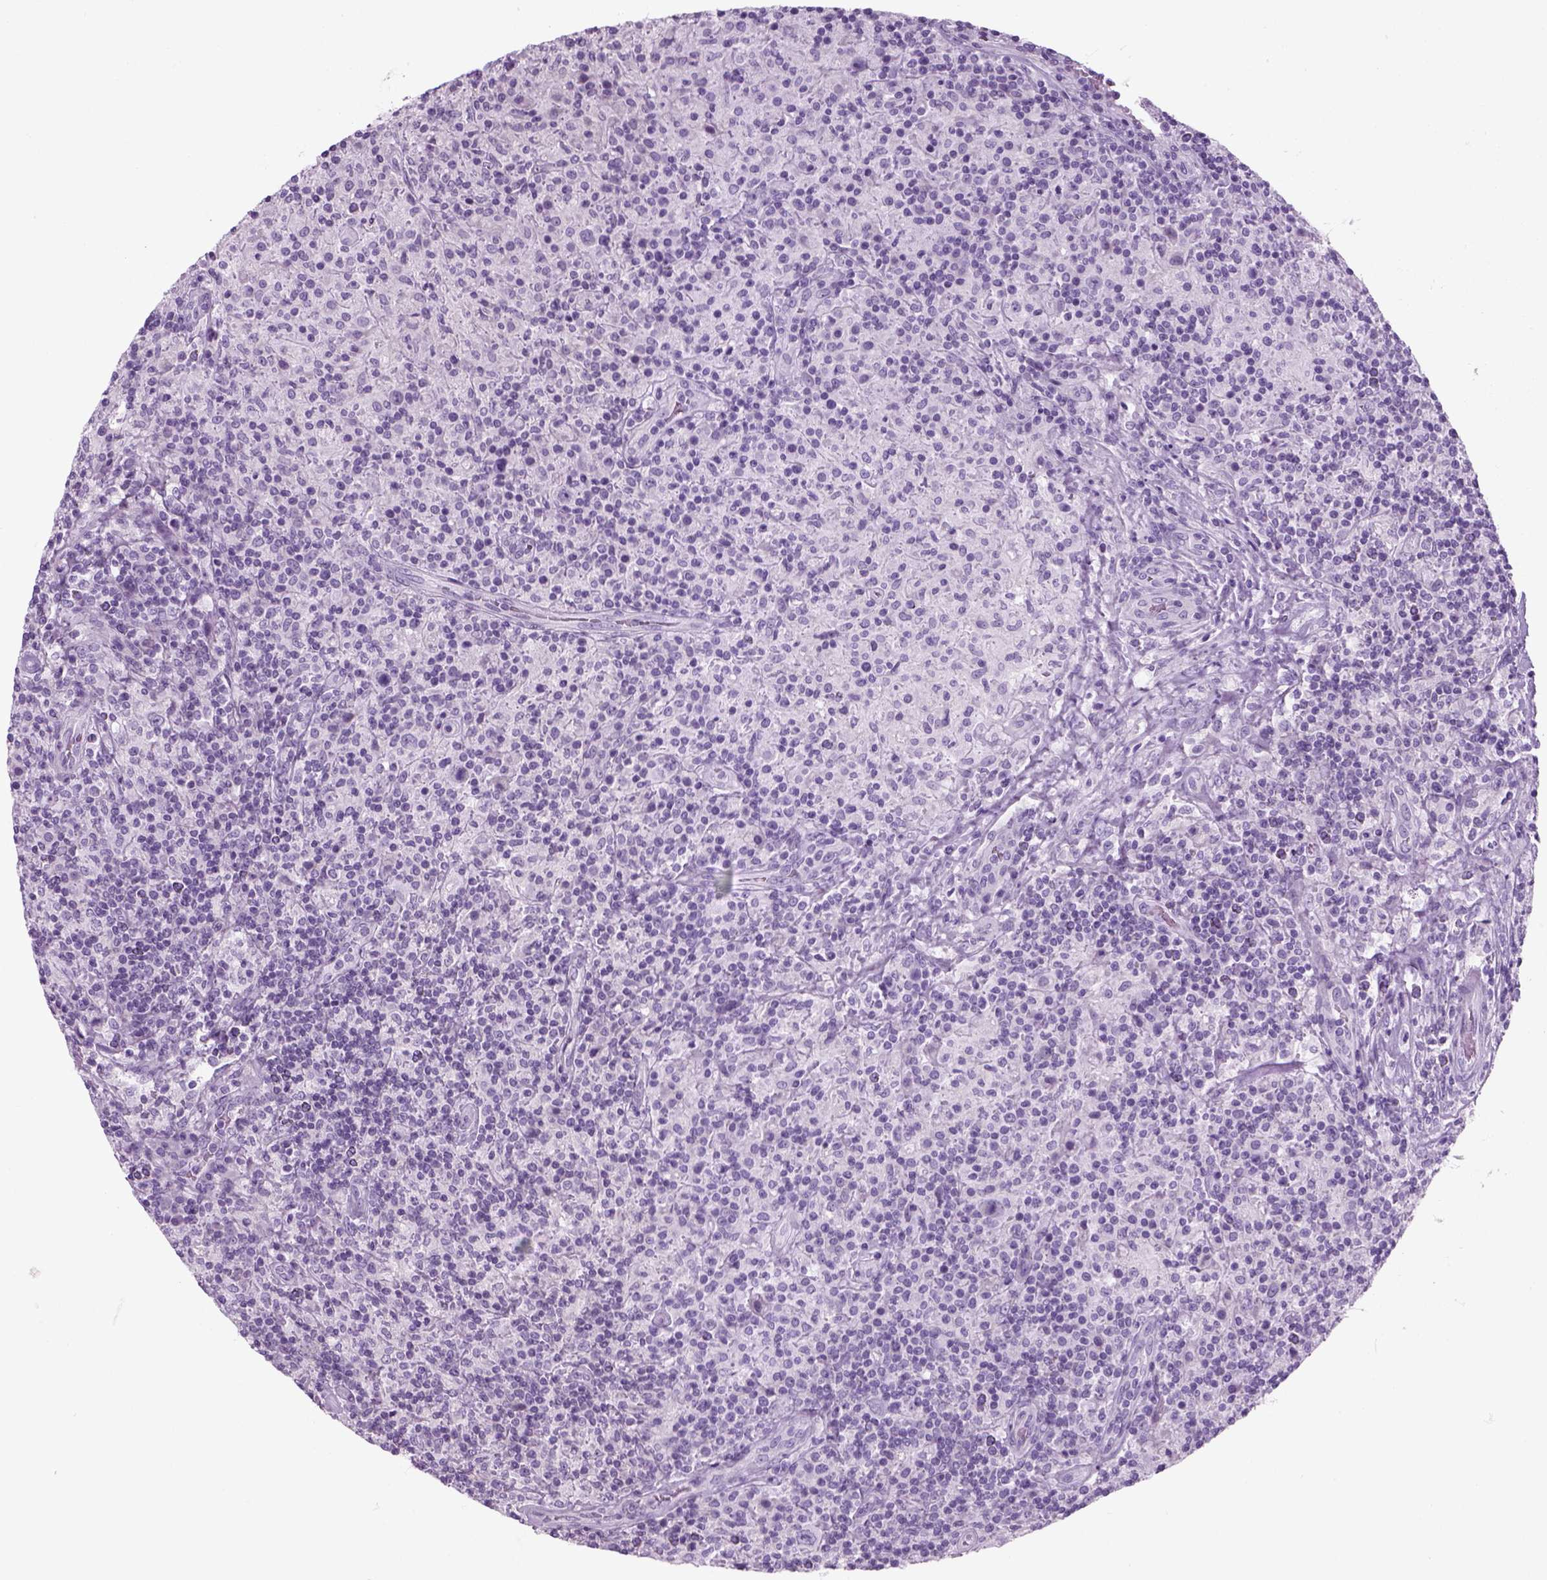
{"staining": {"intensity": "negative", "quantity": "none", "location": "none"}, "tissue": "lymphoma", "cell_type": "Tumor cells", "image_type": "cancer", "snomed": [{"axis": "morphology", "description": "Hodgkin's disease, NOS"}, {"axis": "topography", "description": "Lymph node"}], "caption": "IHC of Hodgkin's disease displays no positivity in tumor cells.", "gene": "SLC12A5", "patient": {"sex": "male", "age": 70}}